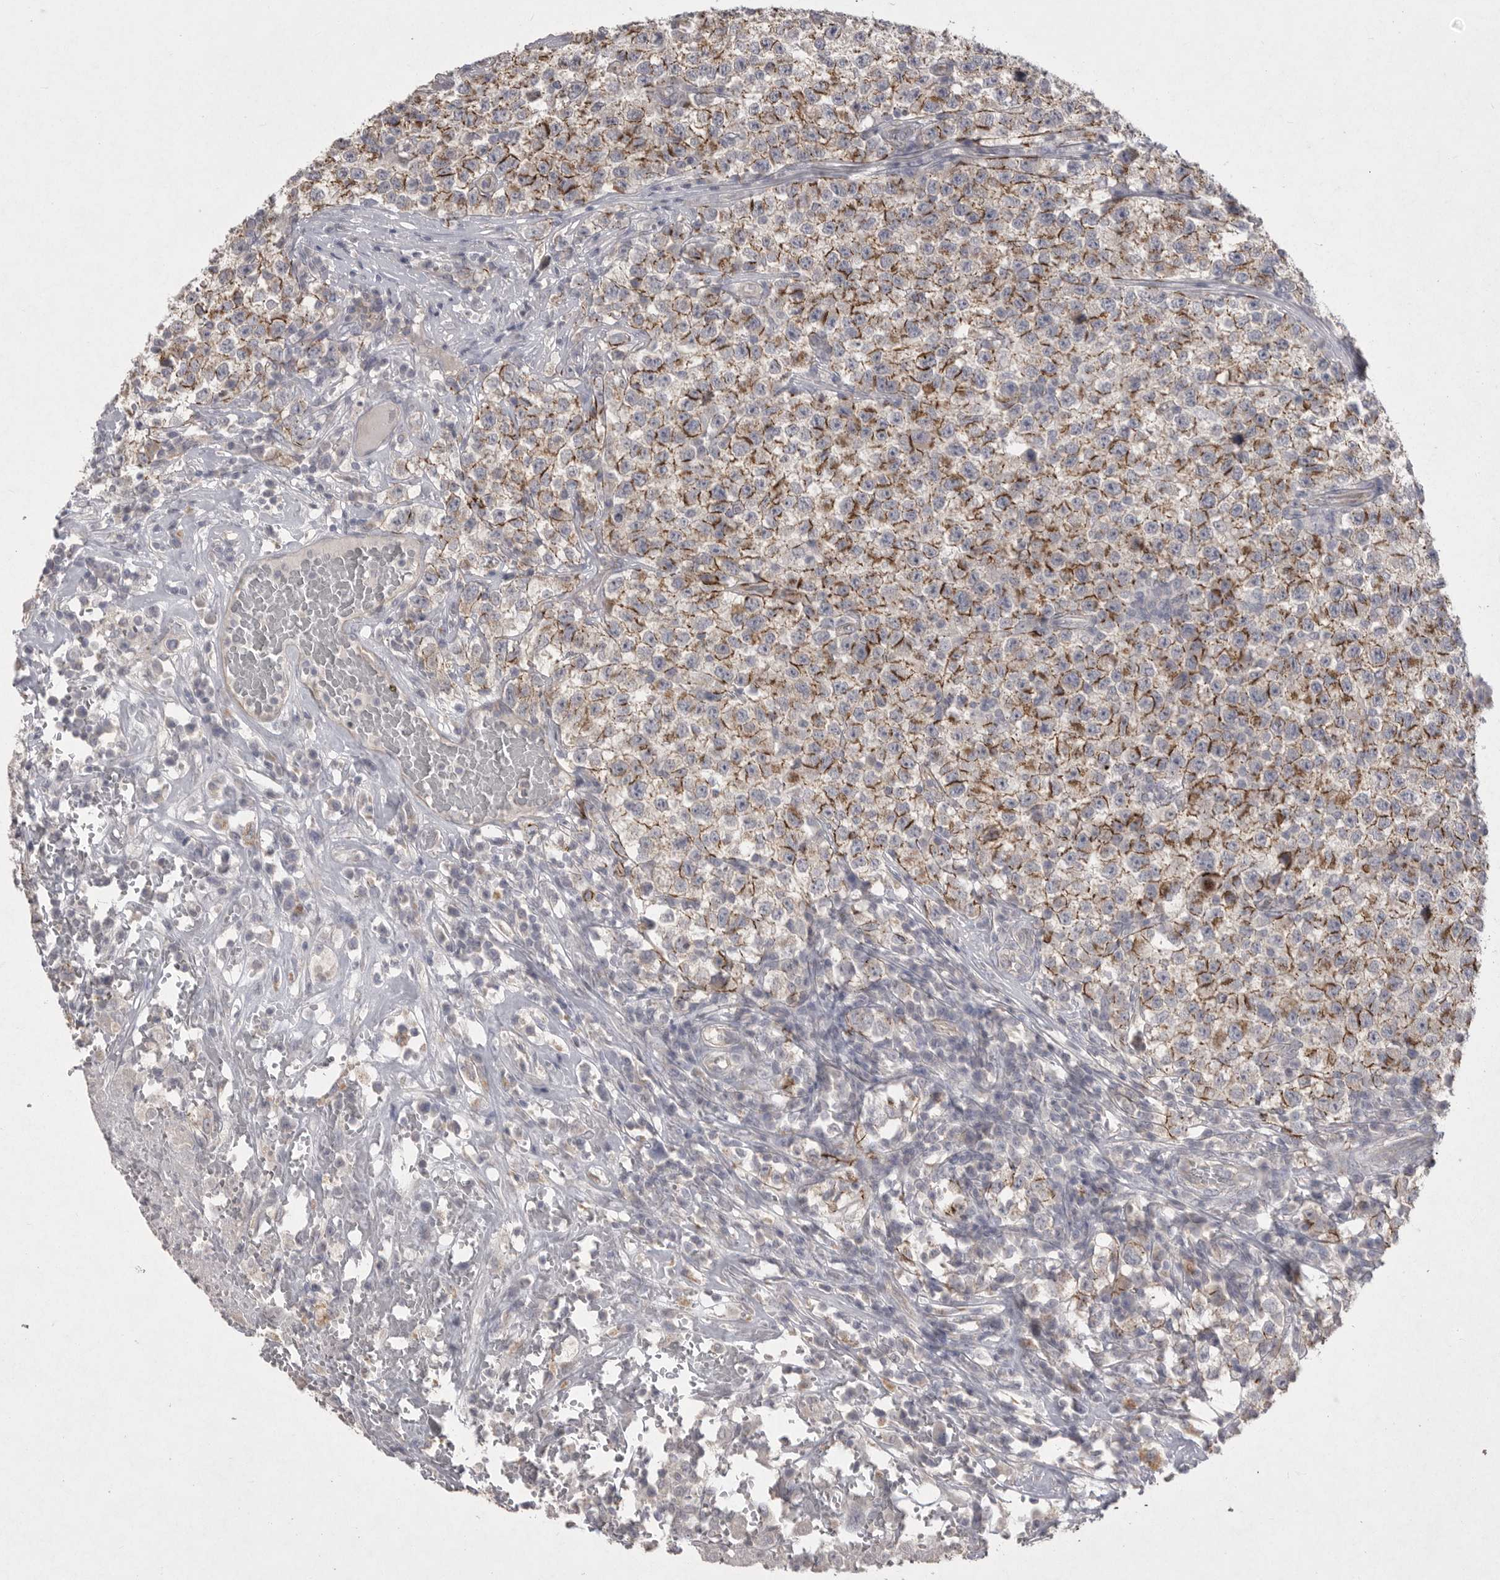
{"staining": {"intensity": "moderate", "quantity": "25%-75%", "location": "cytoplasmic/membranous"}, "tissue": "testis cancer", "cell_type": "Tumor cells", "image_type": "cancer", "snomed": [{"axis": "morphology", "description": "Seminoma, NOS"}, {"axis": "topography", "description": "Testis"}], "caption": "IHC image of neoplastic tissue: human testis cancer stained using immunohistochemistry (IHC) shows medium levels of moderate protein expression localized specifically in the cytoplasmic/membranous of tumor cells, appearing as a cytoplasmic/membranous brown color.", "gene": "VANGL2", "patient": {"sex": "male", "age": 22}}